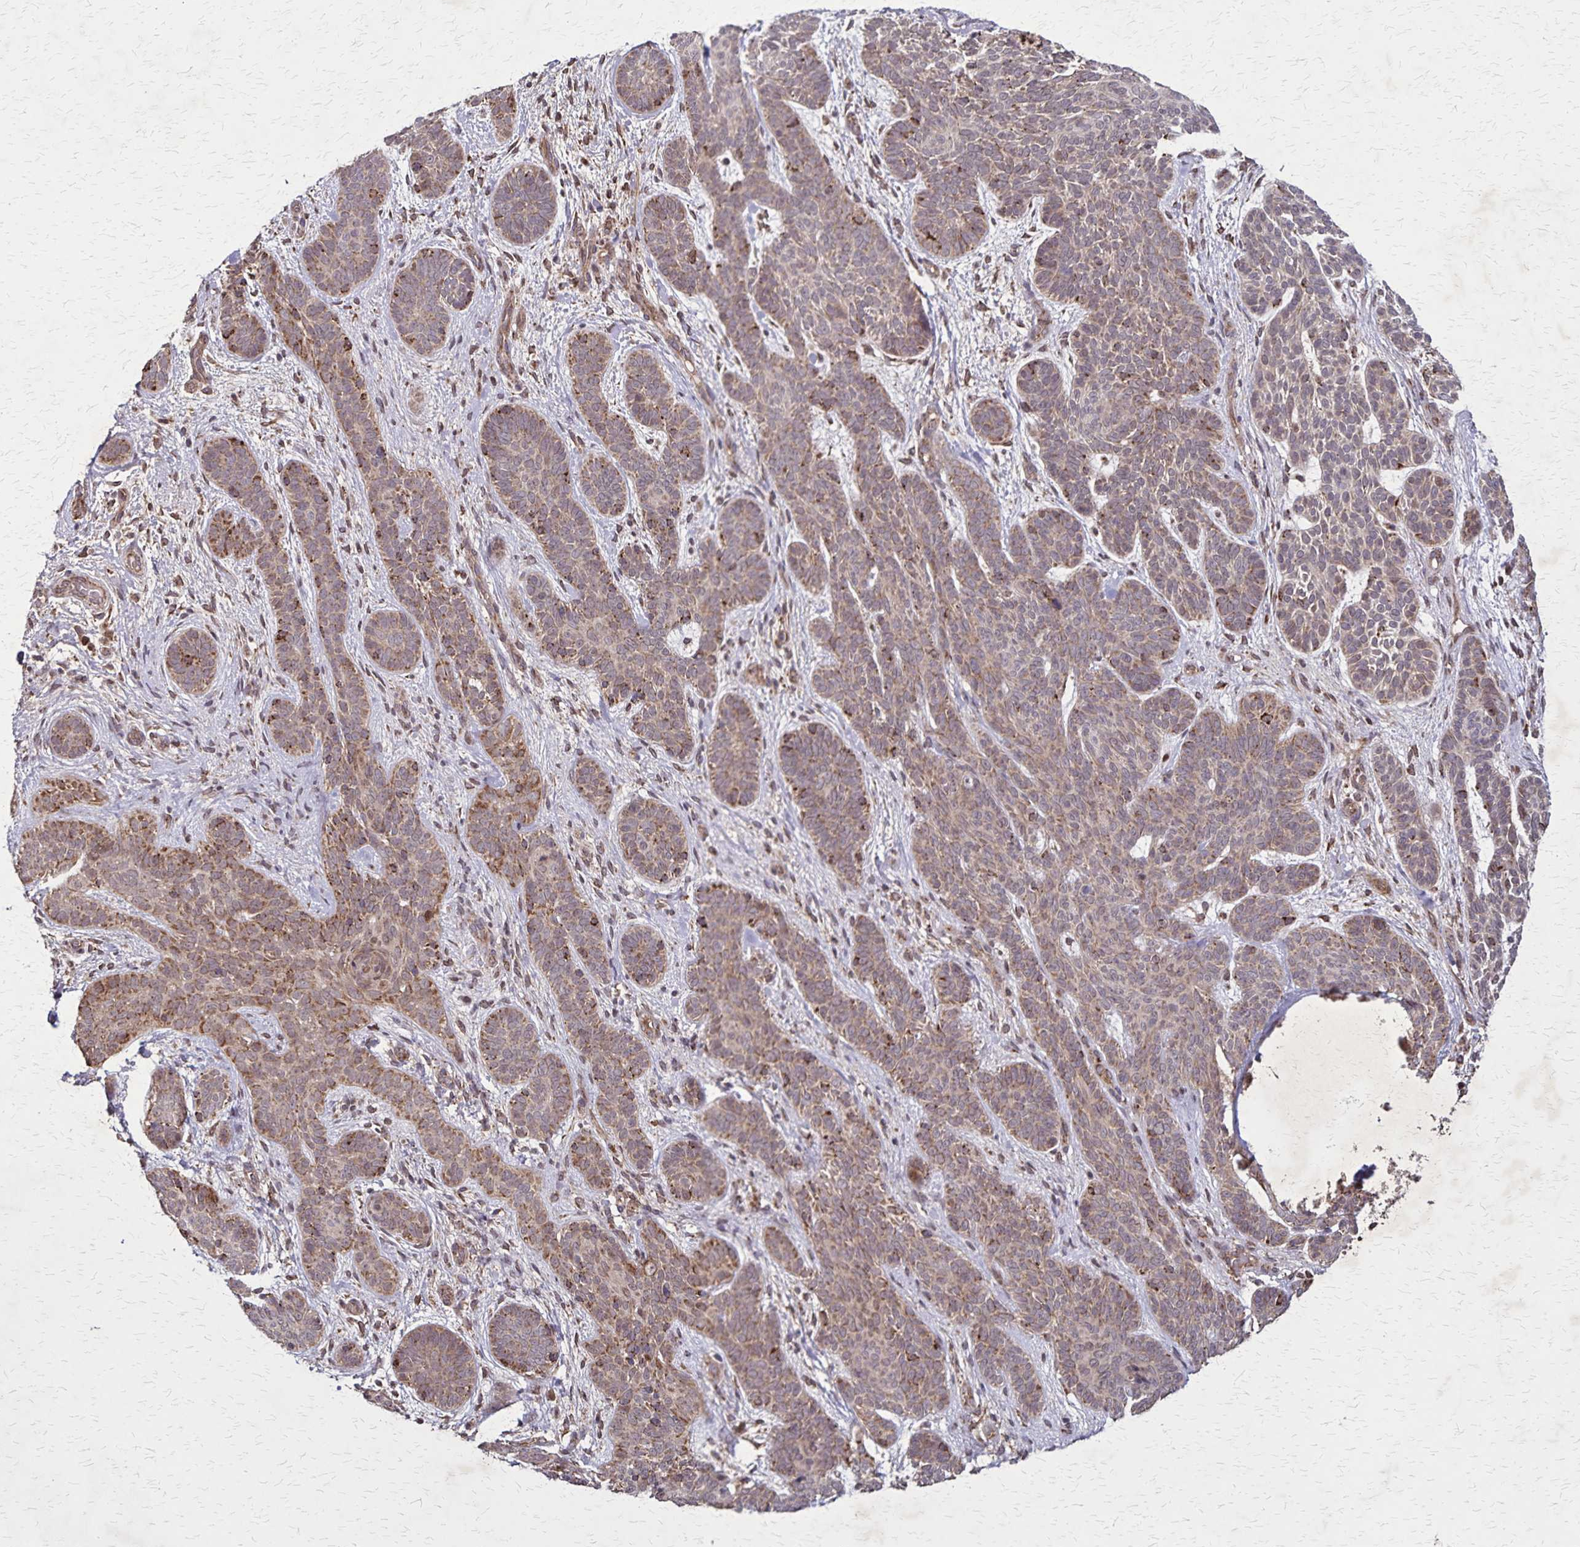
{"staining": {"intensity": "weak", "quantity": "25%-75%", "location": "cytoplasmic/membranous"}, "tissue": "skin cancer", "cell_type": "Tumor cells", "image_type": "cancer", "snomed": [{"axis": "morphology", "description": "Basal cell carcinoma"}, {"axis": "topography", "description": "Skin"}], "caption": "This is a photomicrograph of IHC staining of skin cancer (basal cell carcinoma), which shows weak staining in the cytoplasmic/membranous of tumor cells.", "gene": "NFS1", "patient": {"sex": "female", "age": 82}}